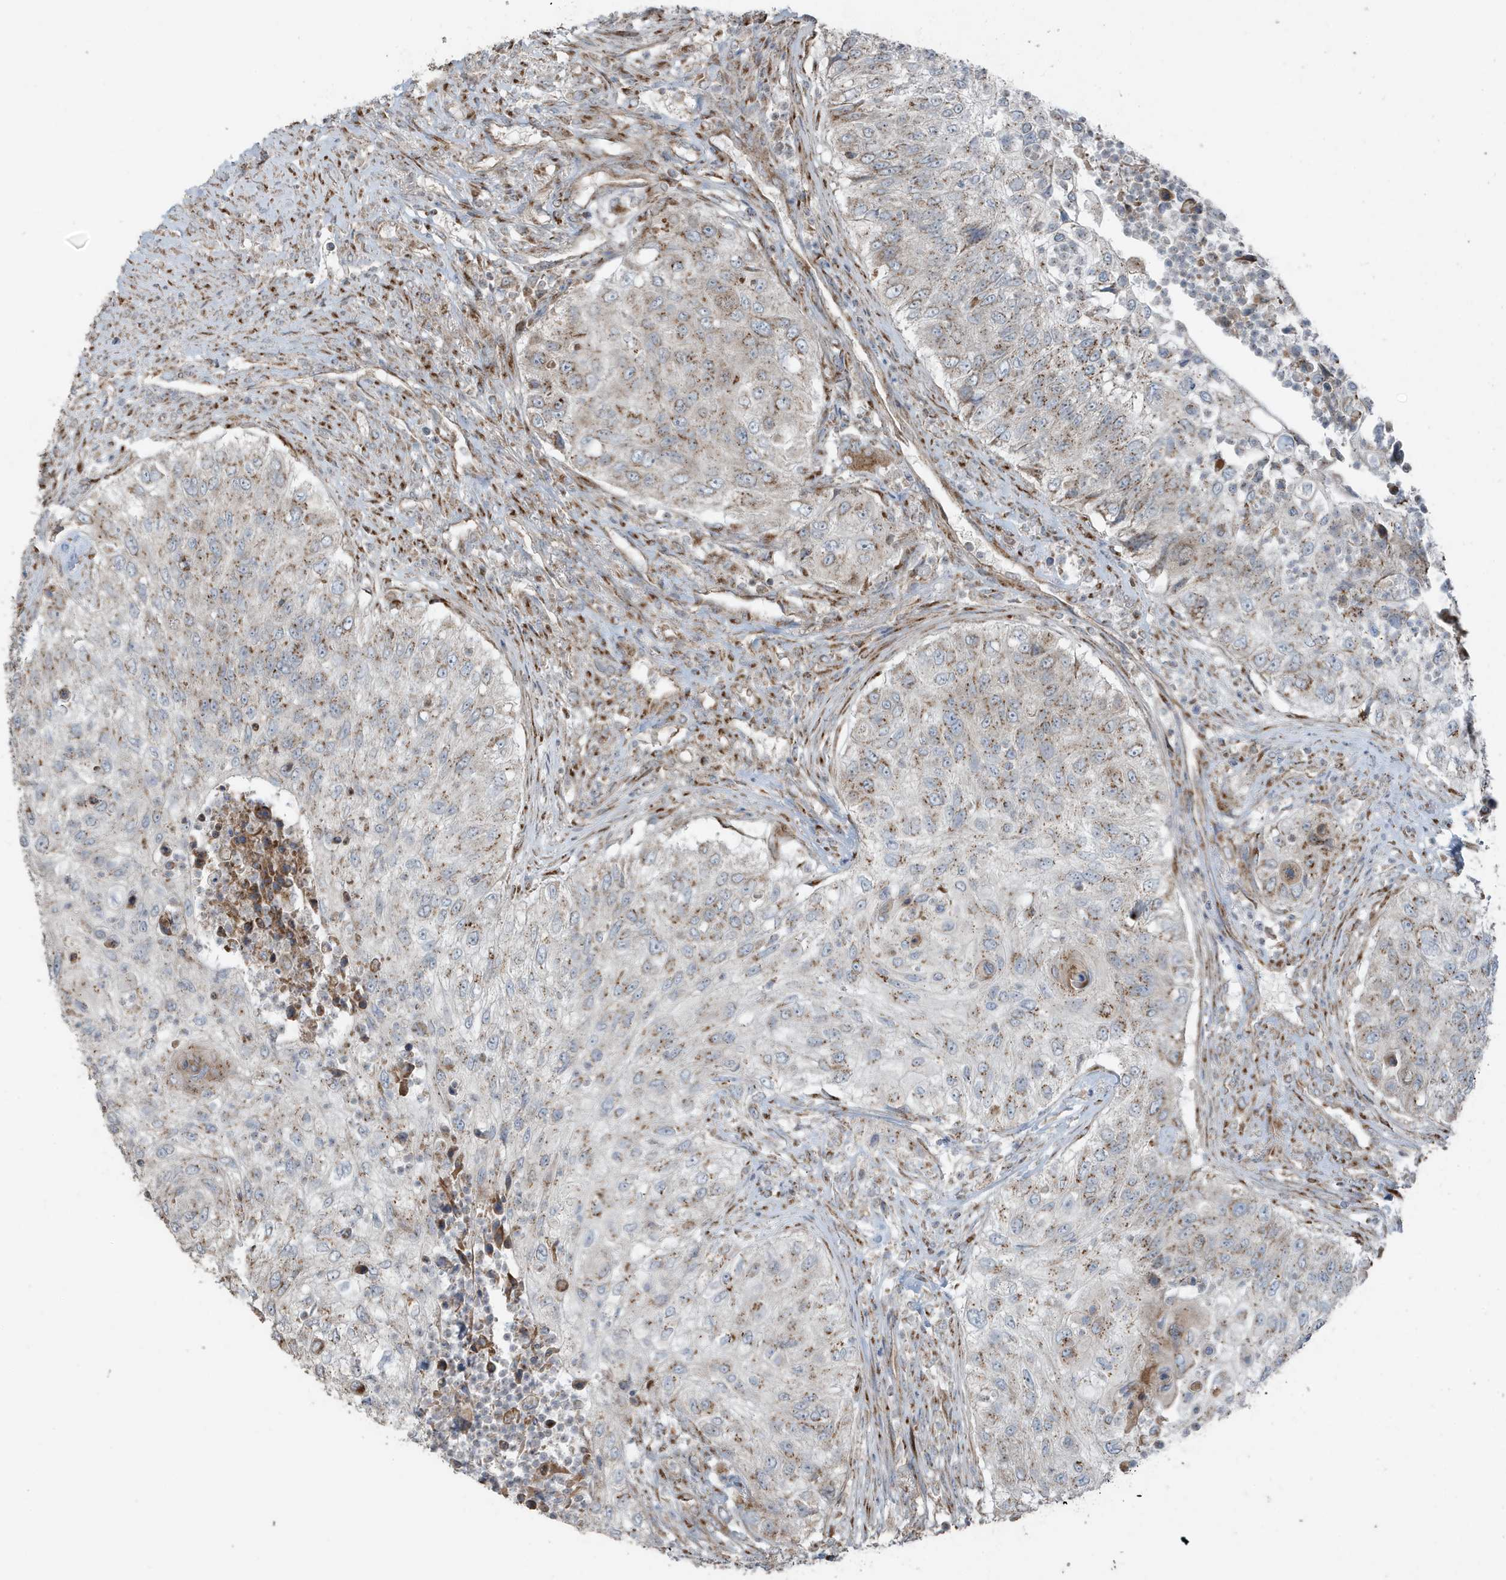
{"staining": {"intensity": "weak", "quantity": "25%-75%", "location": "cytoplasmic/membranous"}, "tissue": "urothelial cancer", "cell_type": "Tumor cells", "image_type": "cancer", "snomed": [{"axis": "morphology", "description": "Urothelial carcinoma, High grade"}, {"axis": "topography", "description": "Urinary bladder"}], "caption": "Immunohistochemistry image of urothelial cancer stained for a protein (brown), which shows low levels of weak cytoplasmic/membranous expression in about 25%-75% of tumor cells.", "gene": "GOLGA4", "patient": {"sex": "female", "age": 60}}